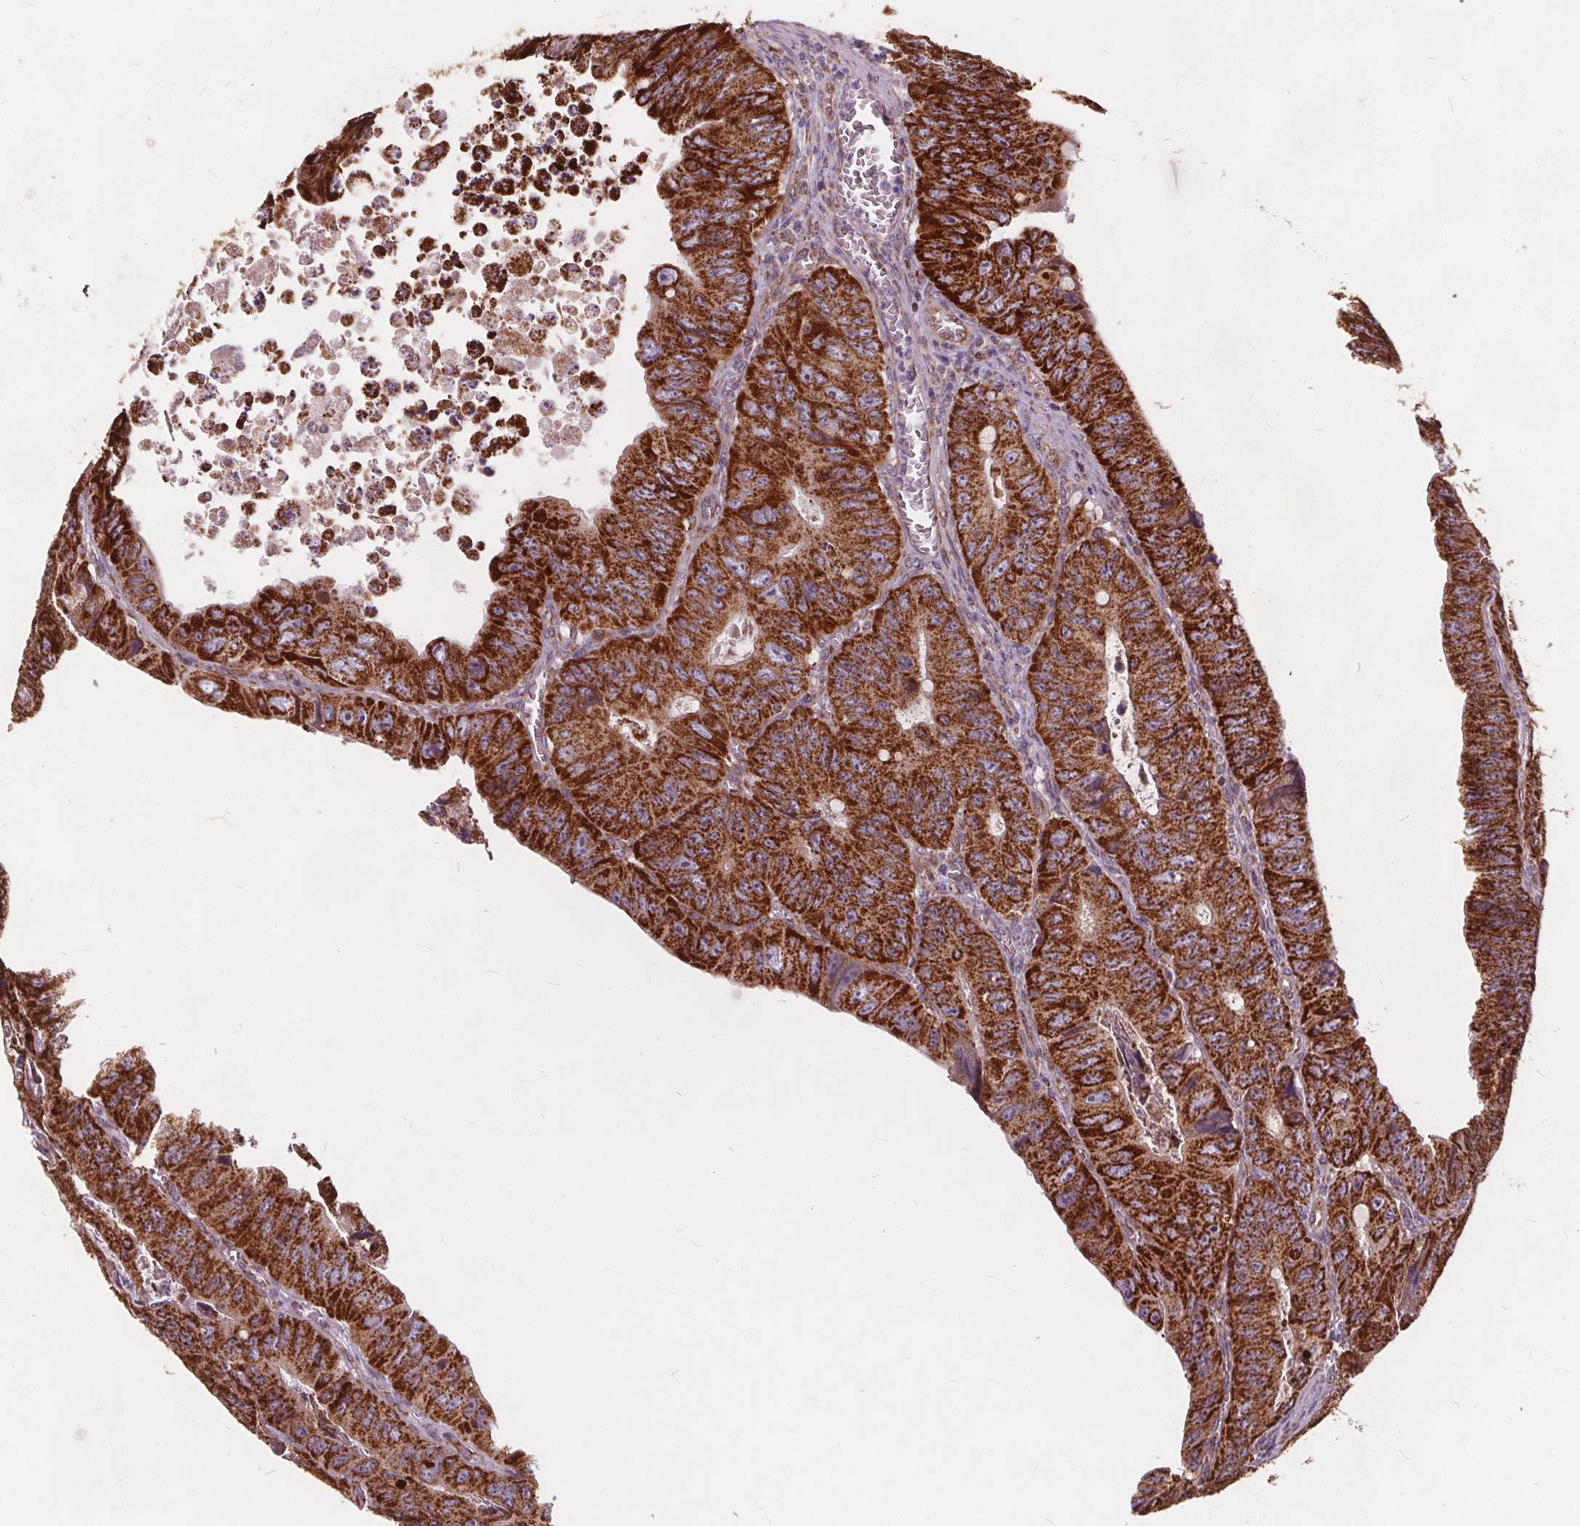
{"staining": {"intensity": "strong", "quantity": ">75%", "location": "cytoplasmic/membranous"}, "tissue": "colorectal cancer", "cell_type": "Tumor cells", "image_type": "cancer", "snomed": [{"axis": "morphology", "description": "Adenocarcinoma, NOS"}, {"axis": "topography", "description": "Colon"}], "caption": "A high-resolution micrograph shows immunohistochemistry (IHC) staining of colorectal adenocarcinoma, which demonstrates strong cytoplasmic/membranous staining in about >75% of tumor cells.", "gene": "PLSCR3", "patient": {"sex": "female", "age": 84}}